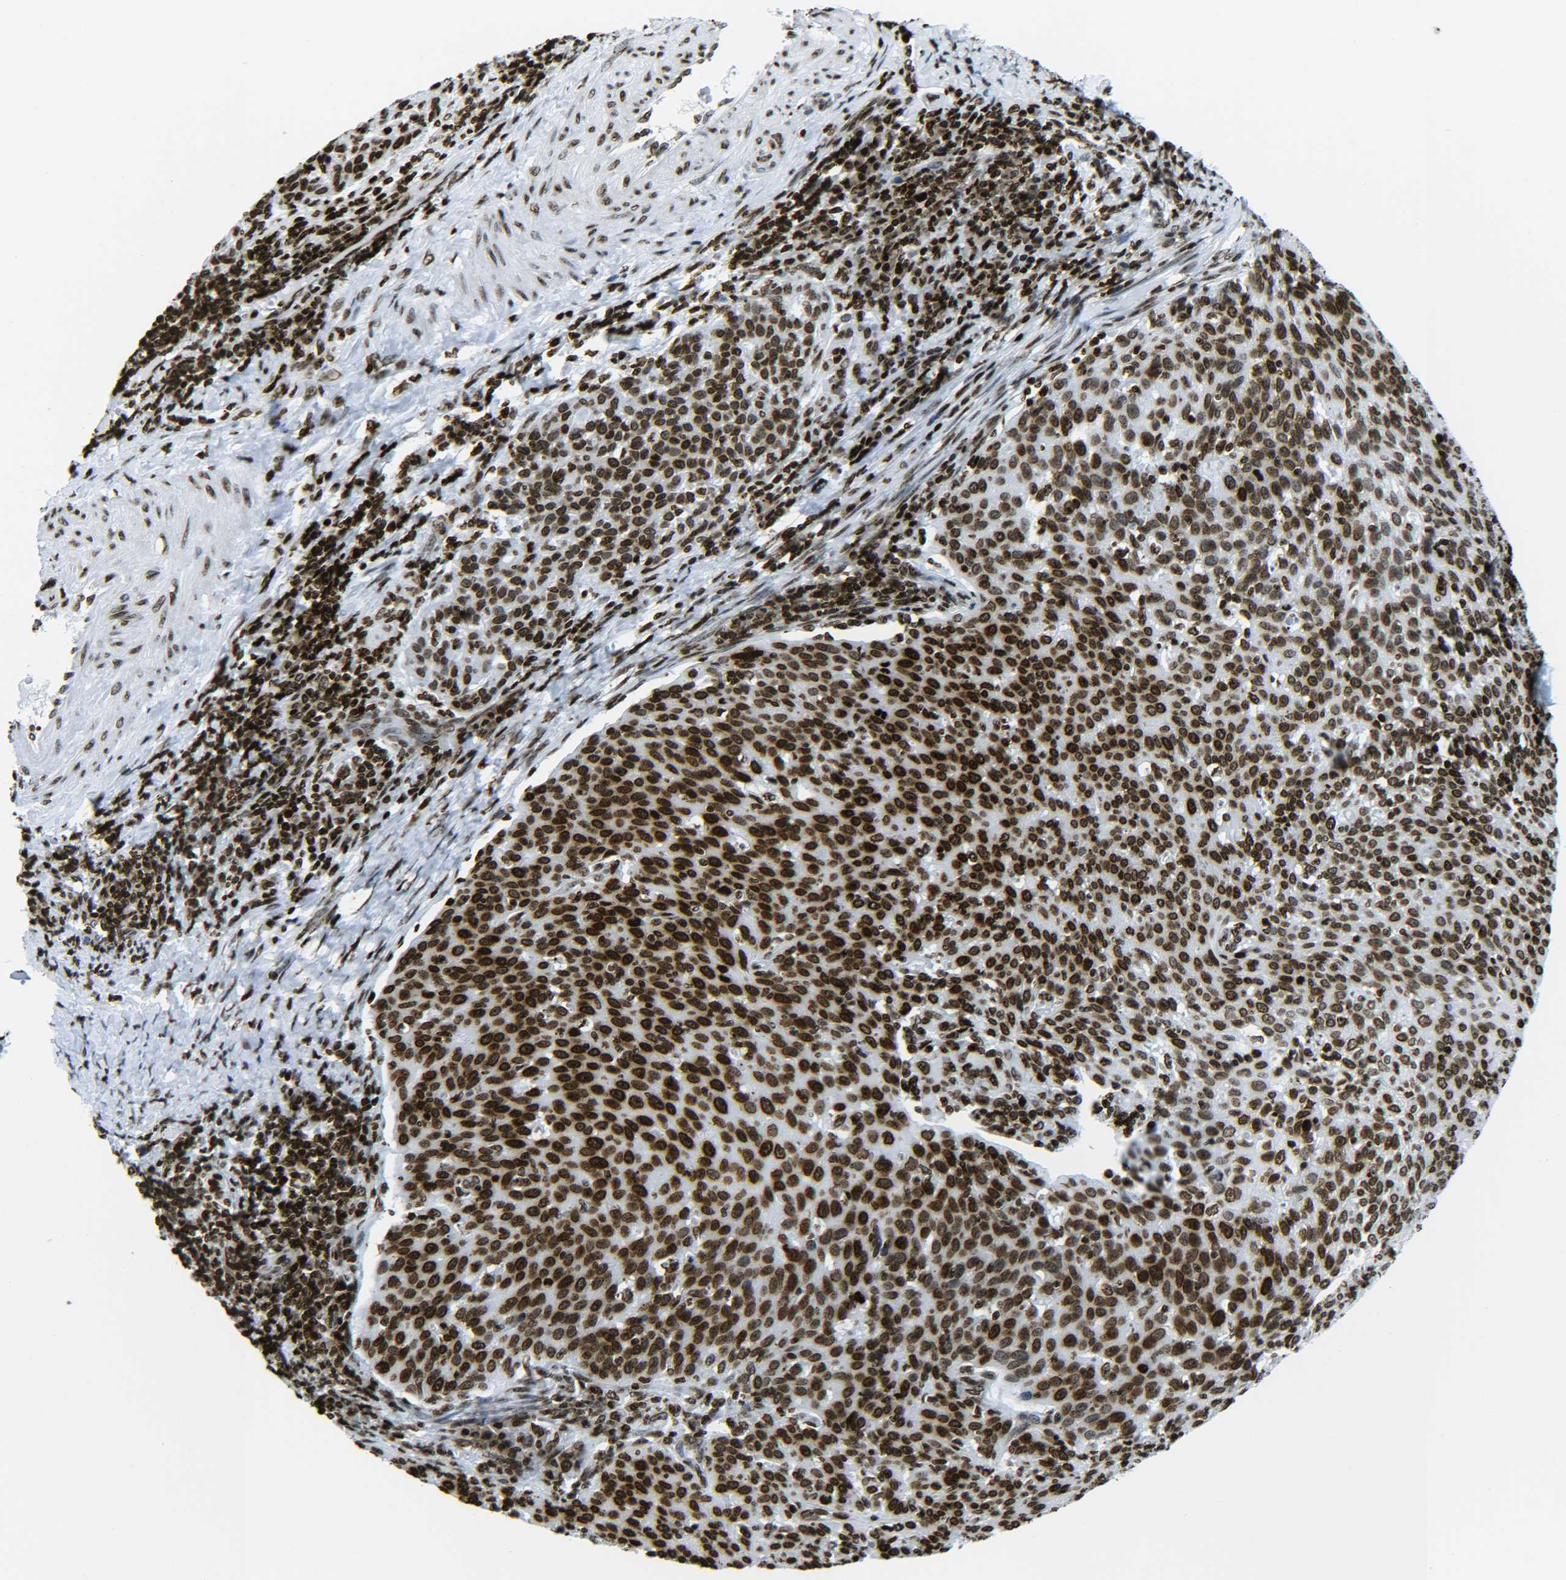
{"staining": {"intensity": "strong", "quantity": ">75%", "location": "nuclear"}, "tissue": "cervical cancer", "cell_type": "Tumor cells", "image_type": "cancer", "snomed": [{"axis": "morphology", "description": "Squamous cell carcinoma, NOS"}, {"axis": "topography", "description": "Cervix"}], "caption": "This image reveals immunohistochemistry (IHC) staining of cervical cancer, with high strong nuclear staining in approximately >75% of tumor cells.", "gene": "H2AX", "patient": {"sex": "female", "age": 38}}